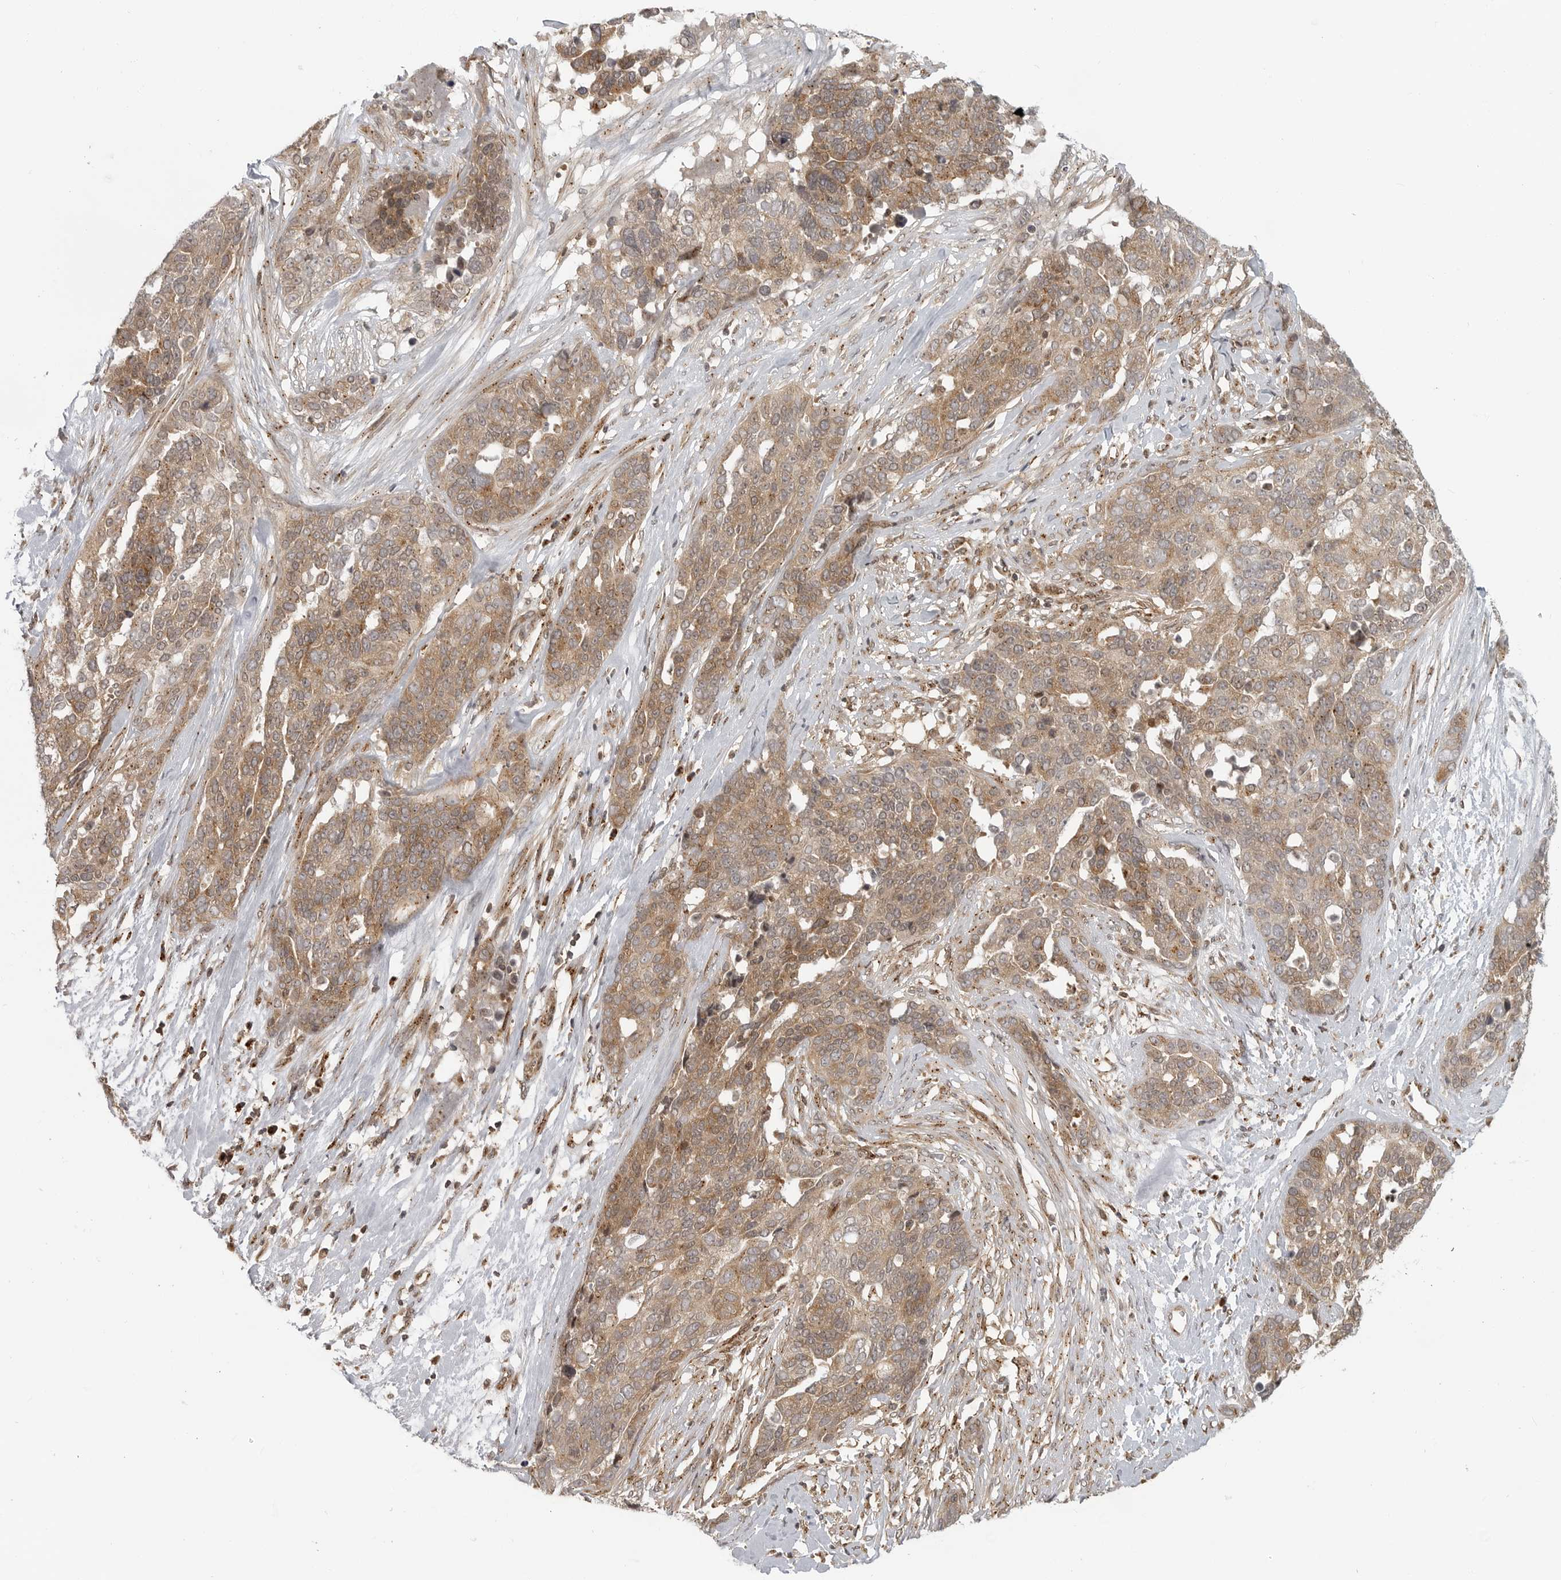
{"staining": {"intensity": "moderate", "quantity": ">75%", "location": "cytoplasmic/membranous"}, "tissue": "ovarian cancer", "cell_type": "Tumor cells", "image_type": "cancer", "snomed": [{"axis": "morphology", "description": "Cystadenocarcinoma, serous, NOS"}, {"axis": "topography", "description": "Ovary"}], "caption": "High-magnification brightfield microscopy of ovarian cancer (serous cystadenocarcinoma) stained with DAB (3,3'-diaminobenzidine) (brown) and counterstained with hematoxylin (blue). tumor cells exhibit moderate cytoplasmic/membranous staining is present in approximately>75% of cells. (Stains: DAB (3,3'-diaminobenzidine) in brown, nuclei in blue, Microscopy: brightfield microscopy at high magnification).", "gene": "COPA", "patient": {"sex": "female", "age": 44}}